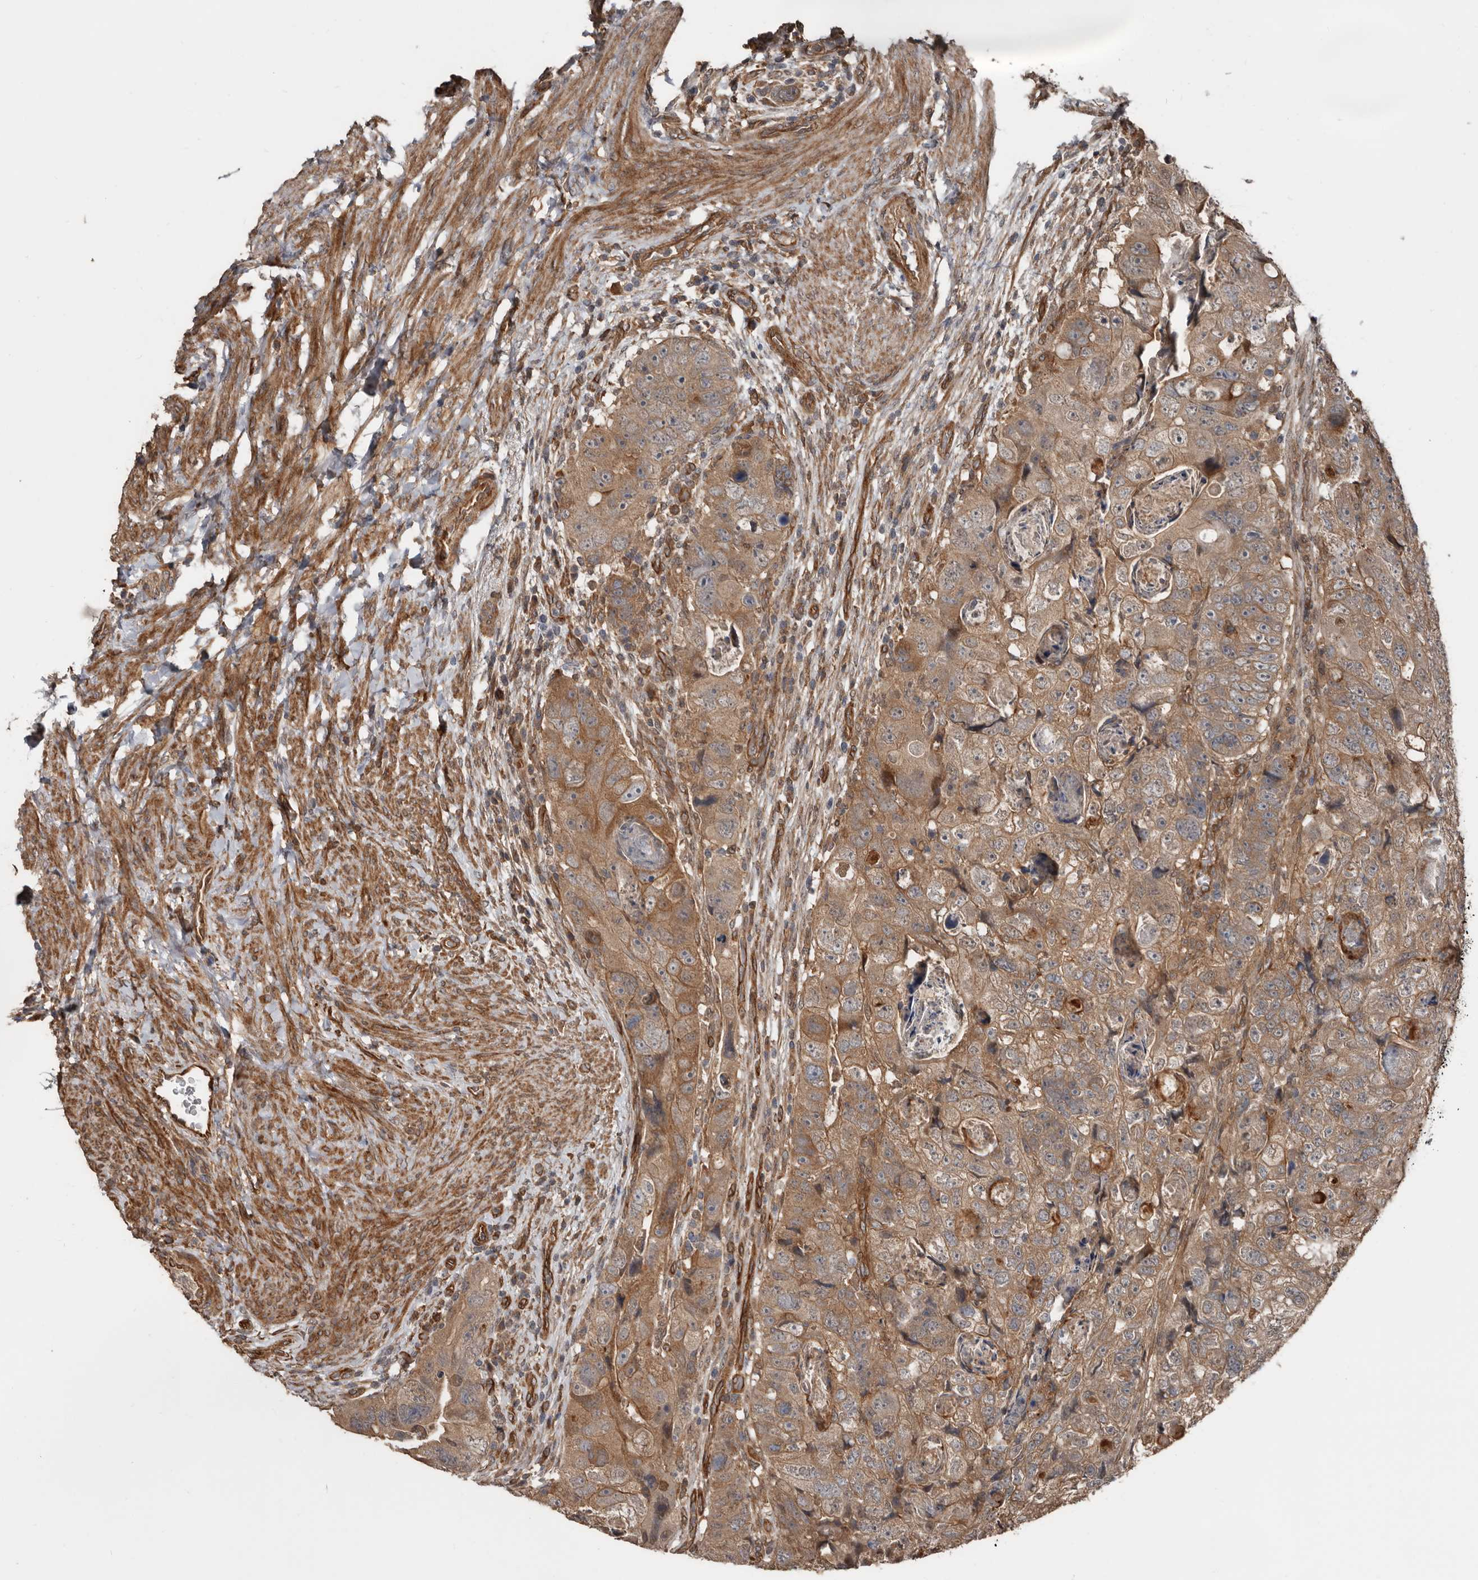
{"staining": {"intensity": "moderate", "quantity": ">75%", "location": "cytoplasmic/membranous"}, "tissue": "colorectal cancer", "cell_type": "Tumor cells", "image_type": "cancer", "snomed": [{"axis": "morphology", "description": "Adenocarcinoma, NOS"}, {"axis": "topography", "description": "Rectum"}], "caption": "Immunohistochemistry (IHC) (DAB (3,3'-diaminobenzidine)) staining of adenocarcinoma (colorectal) displays moderate cytoplasmic/membranous protein positivity in about >75% of tumor cells.", "gene": "EXOC3L1", "patient": {"sex": "male", "age": 59}}